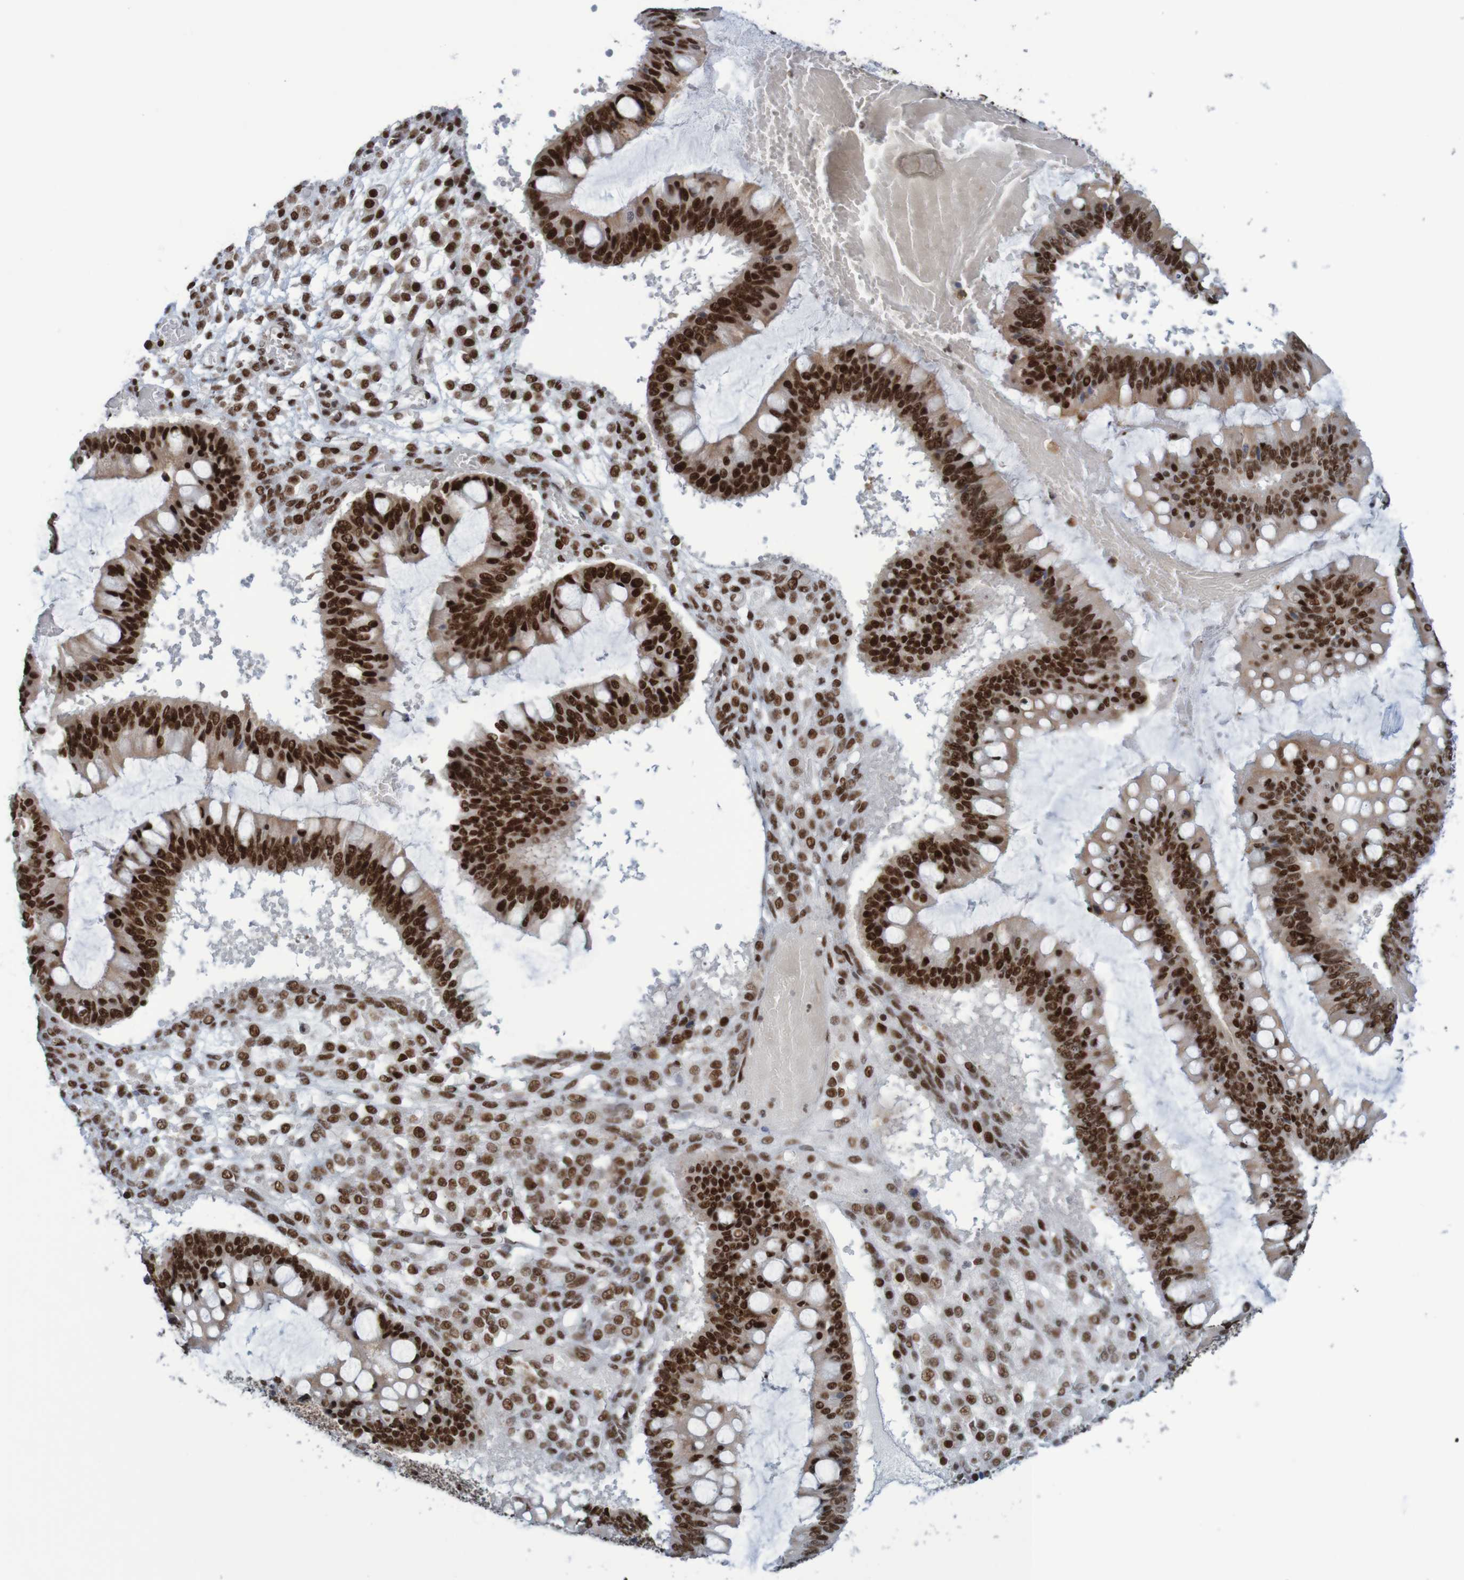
{"staining": {"intensity": "strong", "quantity": ">75%", "location": "nuclear"}, "tissue": "ovarian cancer", "cell_type": "Tumor cells", "image_type": "cancer", "snomed": [{"axis": "morphology", "description": "Cystadenocarcinoma, mucinous, NOS"}, {"axis": "topography", "description": "Ovary"}], "caption": "Immunohistochemical staining of human ovarian mucinous cystadenocarcinoma demonstrates high levels of strong nuclear protein staining in about >75% of tumor cells.", "gene": "THRAP3", "patient": {"sex": "female", "age": 73}}